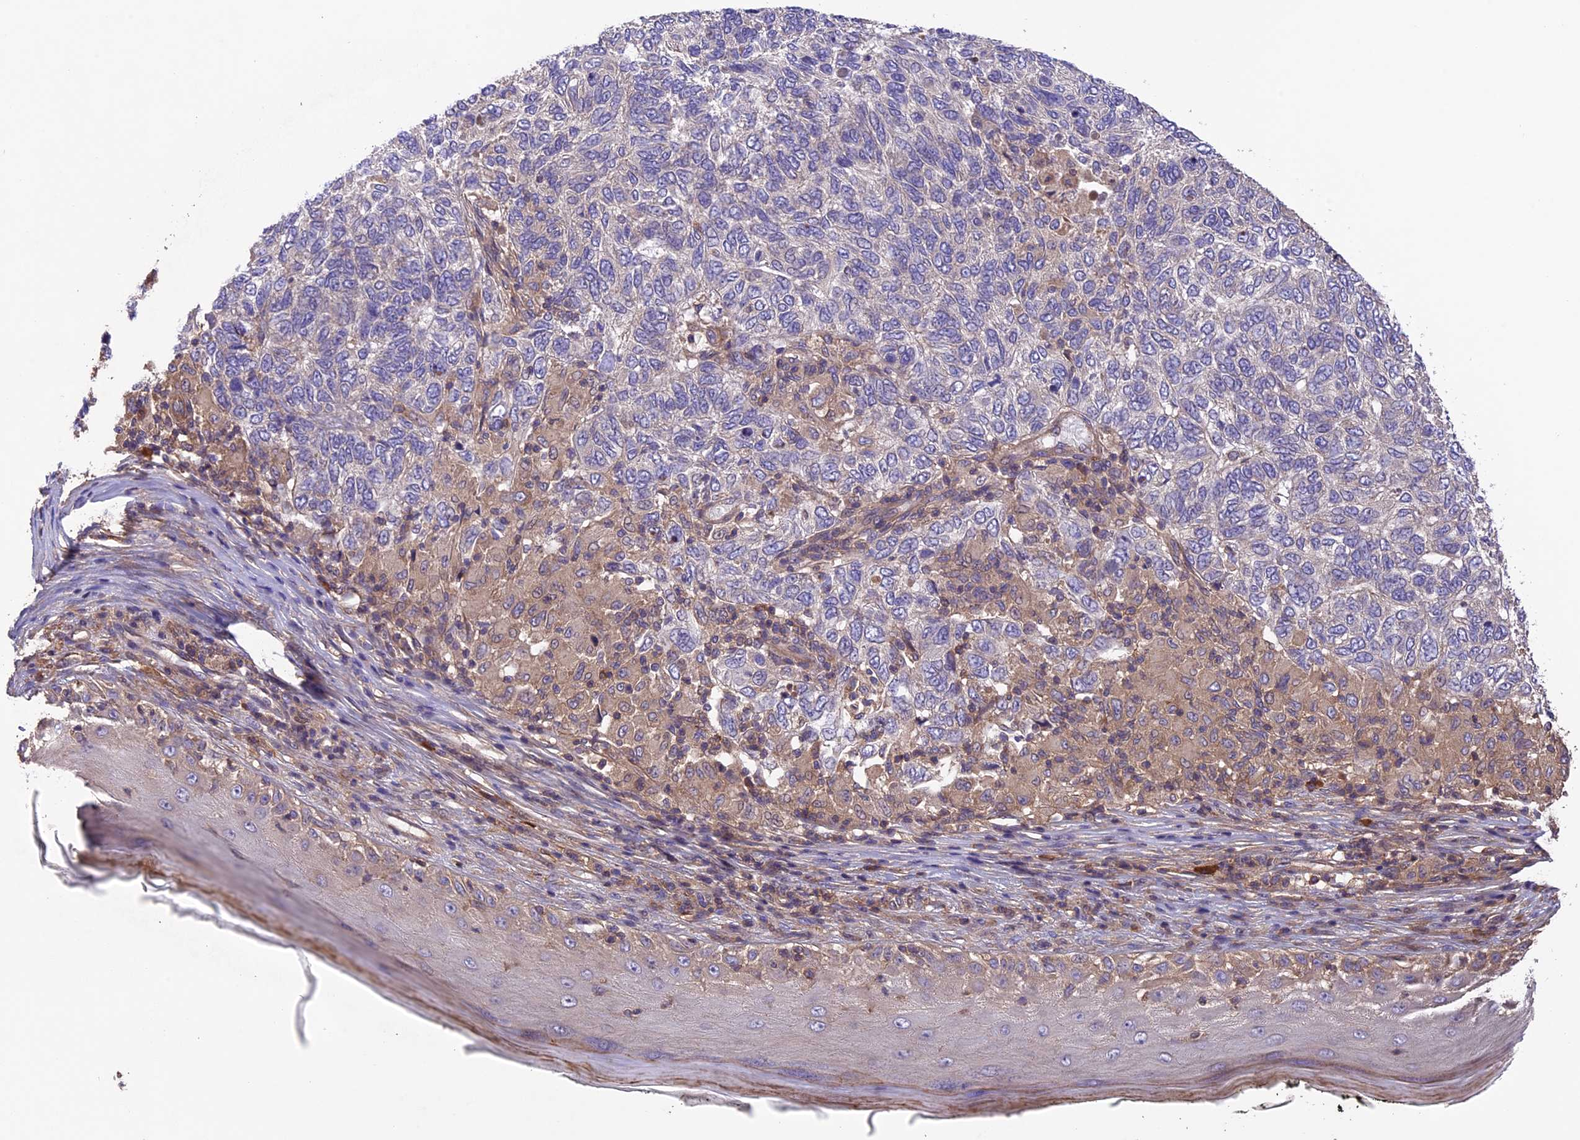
{"staining": {"intensity": "negative", "quantity": "none", "location": "none"}, "tissue": "skin cancer", "cell_type": "Tumor cells", "image_type": "cancer", "snomed": [{"axis": "morphology", "description": "Basal cell carcinoma"}, {"axis": "topography", "description": "Skin"}], "caption": "Micrograph shows no significant protein staining in tumor cells of skin cancer.", "gene": "GAS8", "patient": {"sex": "female", "age": 65}}